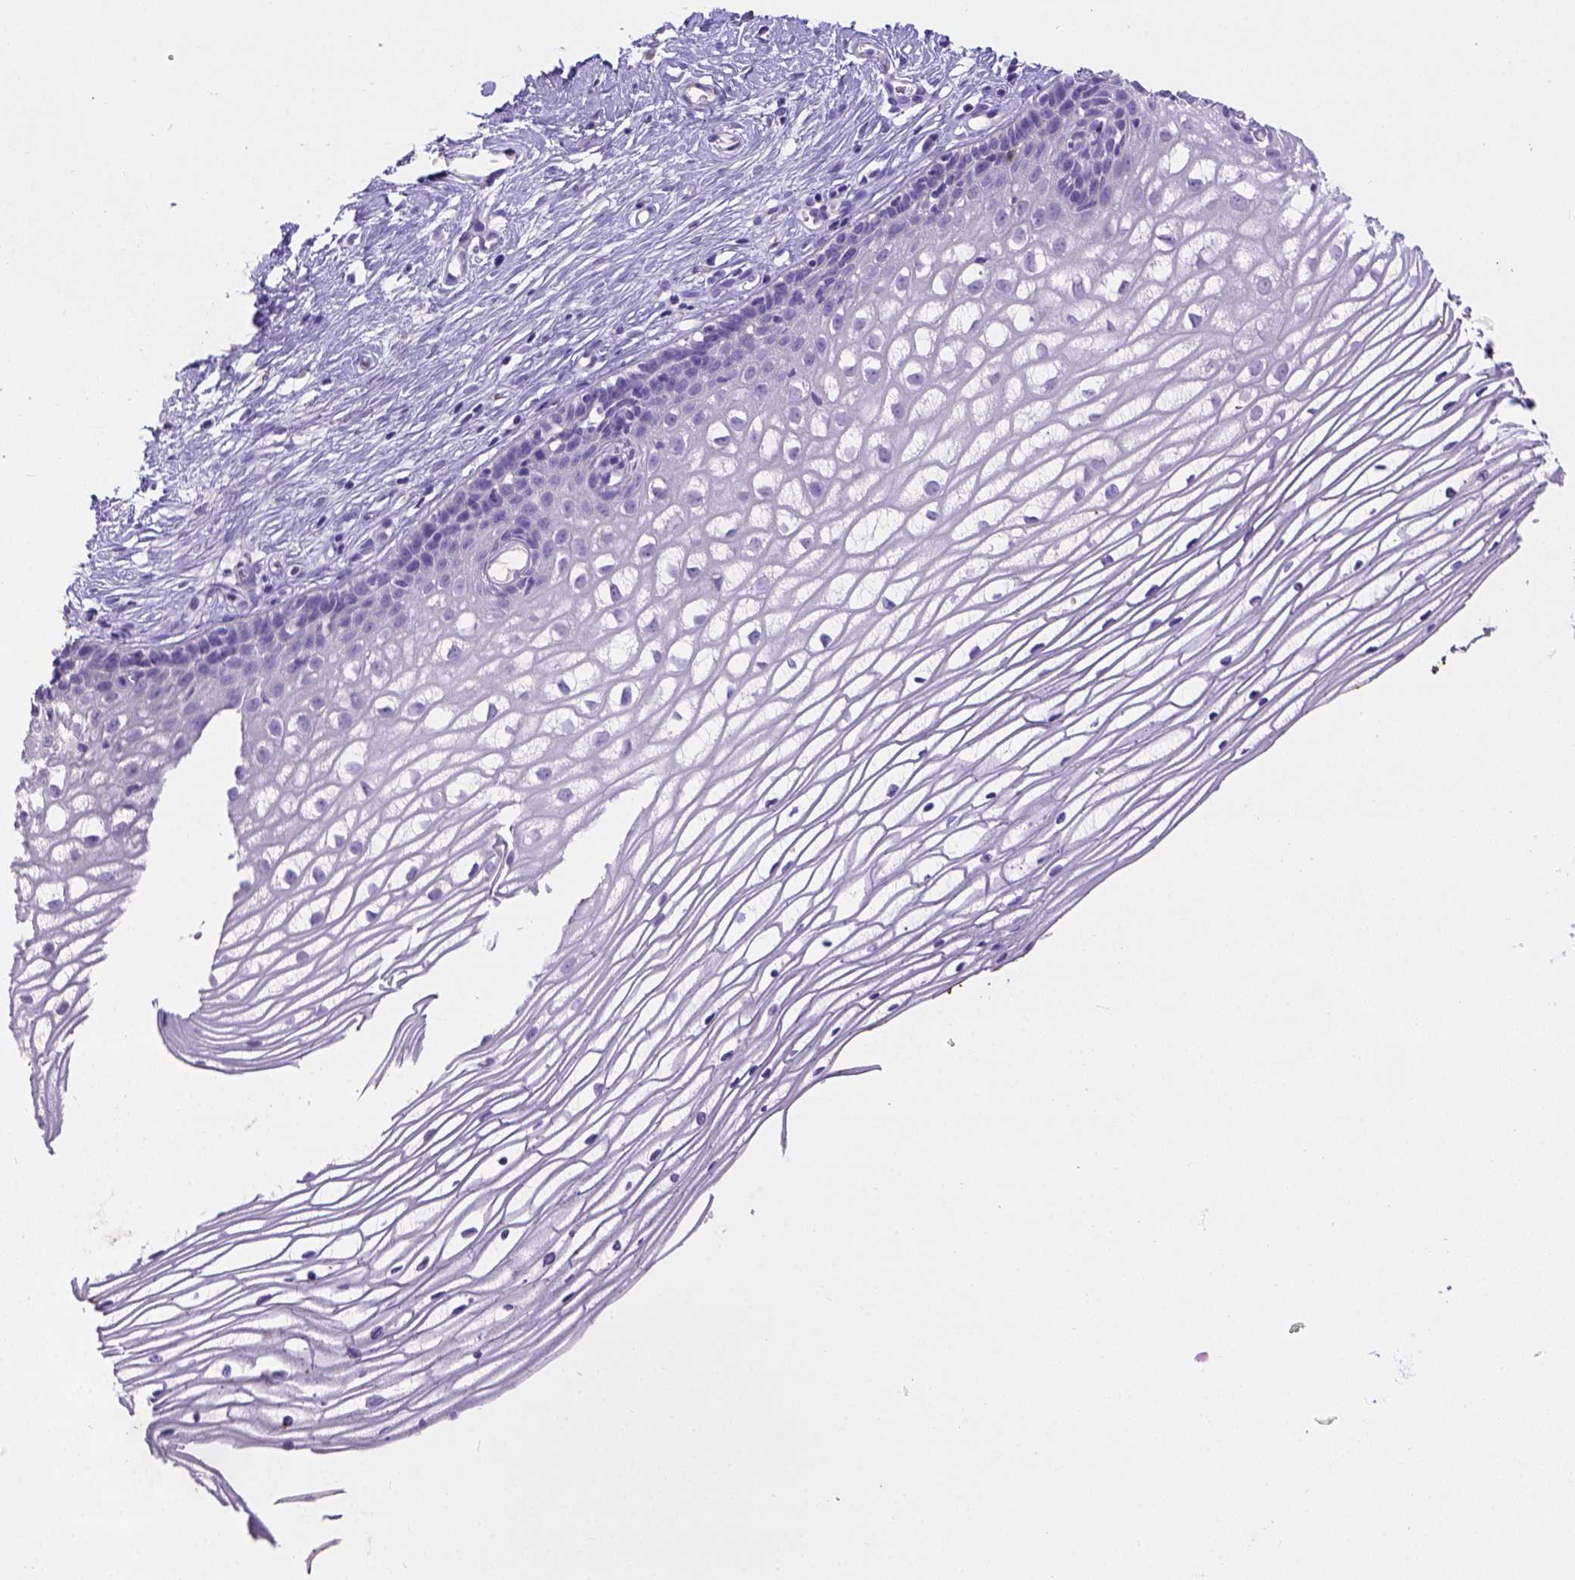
{"staining": {"intensity": "negative", "quantity": "none", "location": "none"}, "tissue": "cervix", "cell_type": "Glandular cells", "image_type": "normal", "snomed": [{"axis": "morphology", "description": "Normal tissue, NOS"}, {"axis": "topography", "description": "Cervix"}], "caption": "Human cervix stained for a protein using immunohistochemistry (IHC) shows no positivity in glandular cells.", "gene": "B3GAT1", "patient": {"sex": "female", "age": 40}}